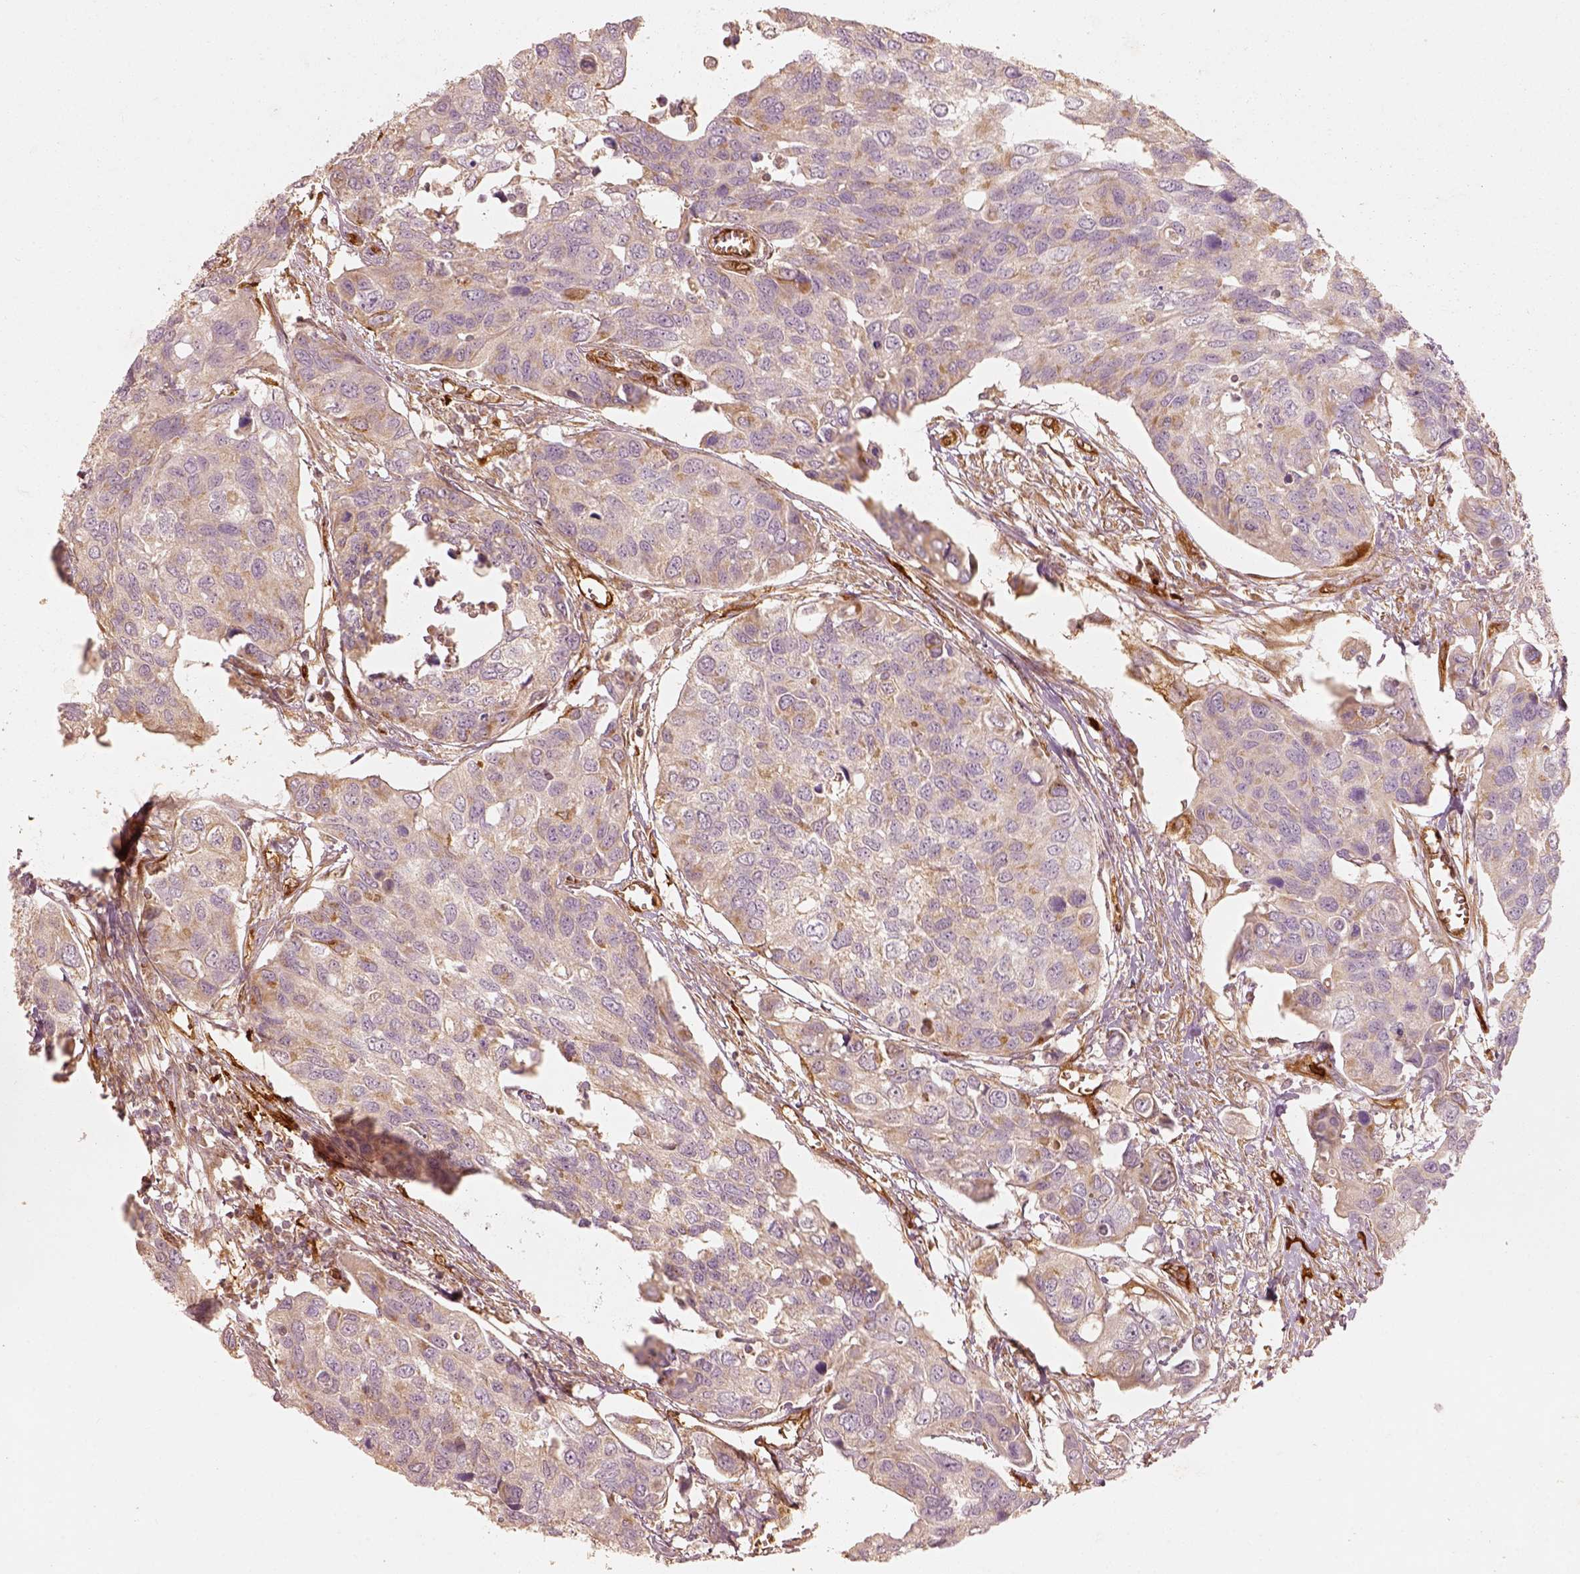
{"staining": {"intensity": "moderate", "quantity": "<25%", "location": "cytoplasmic/membranous"}, "tissue": "urothelial cancer", "cell_type": "Tumor cells", "image_type": "cancer", "snomed": [{"axis": "morphology", "description": "Urothelial carcinoma, High grade"}, {"axis": "topography", "description": "Urinary bladder"}], "caption": "Urothelial cancer stained with DAB (3,3'-diaminobenzidine) IHC exhibits low levels of moderate cytoplasmic/membranous positivity in about <25% of tumor cells. (DAB (3,3'-diaminobenzidine) IHC with brightfield microscopy, high magnification).", "gene": "FSCN1", "patient": {"sex": "male", "age": 60}}